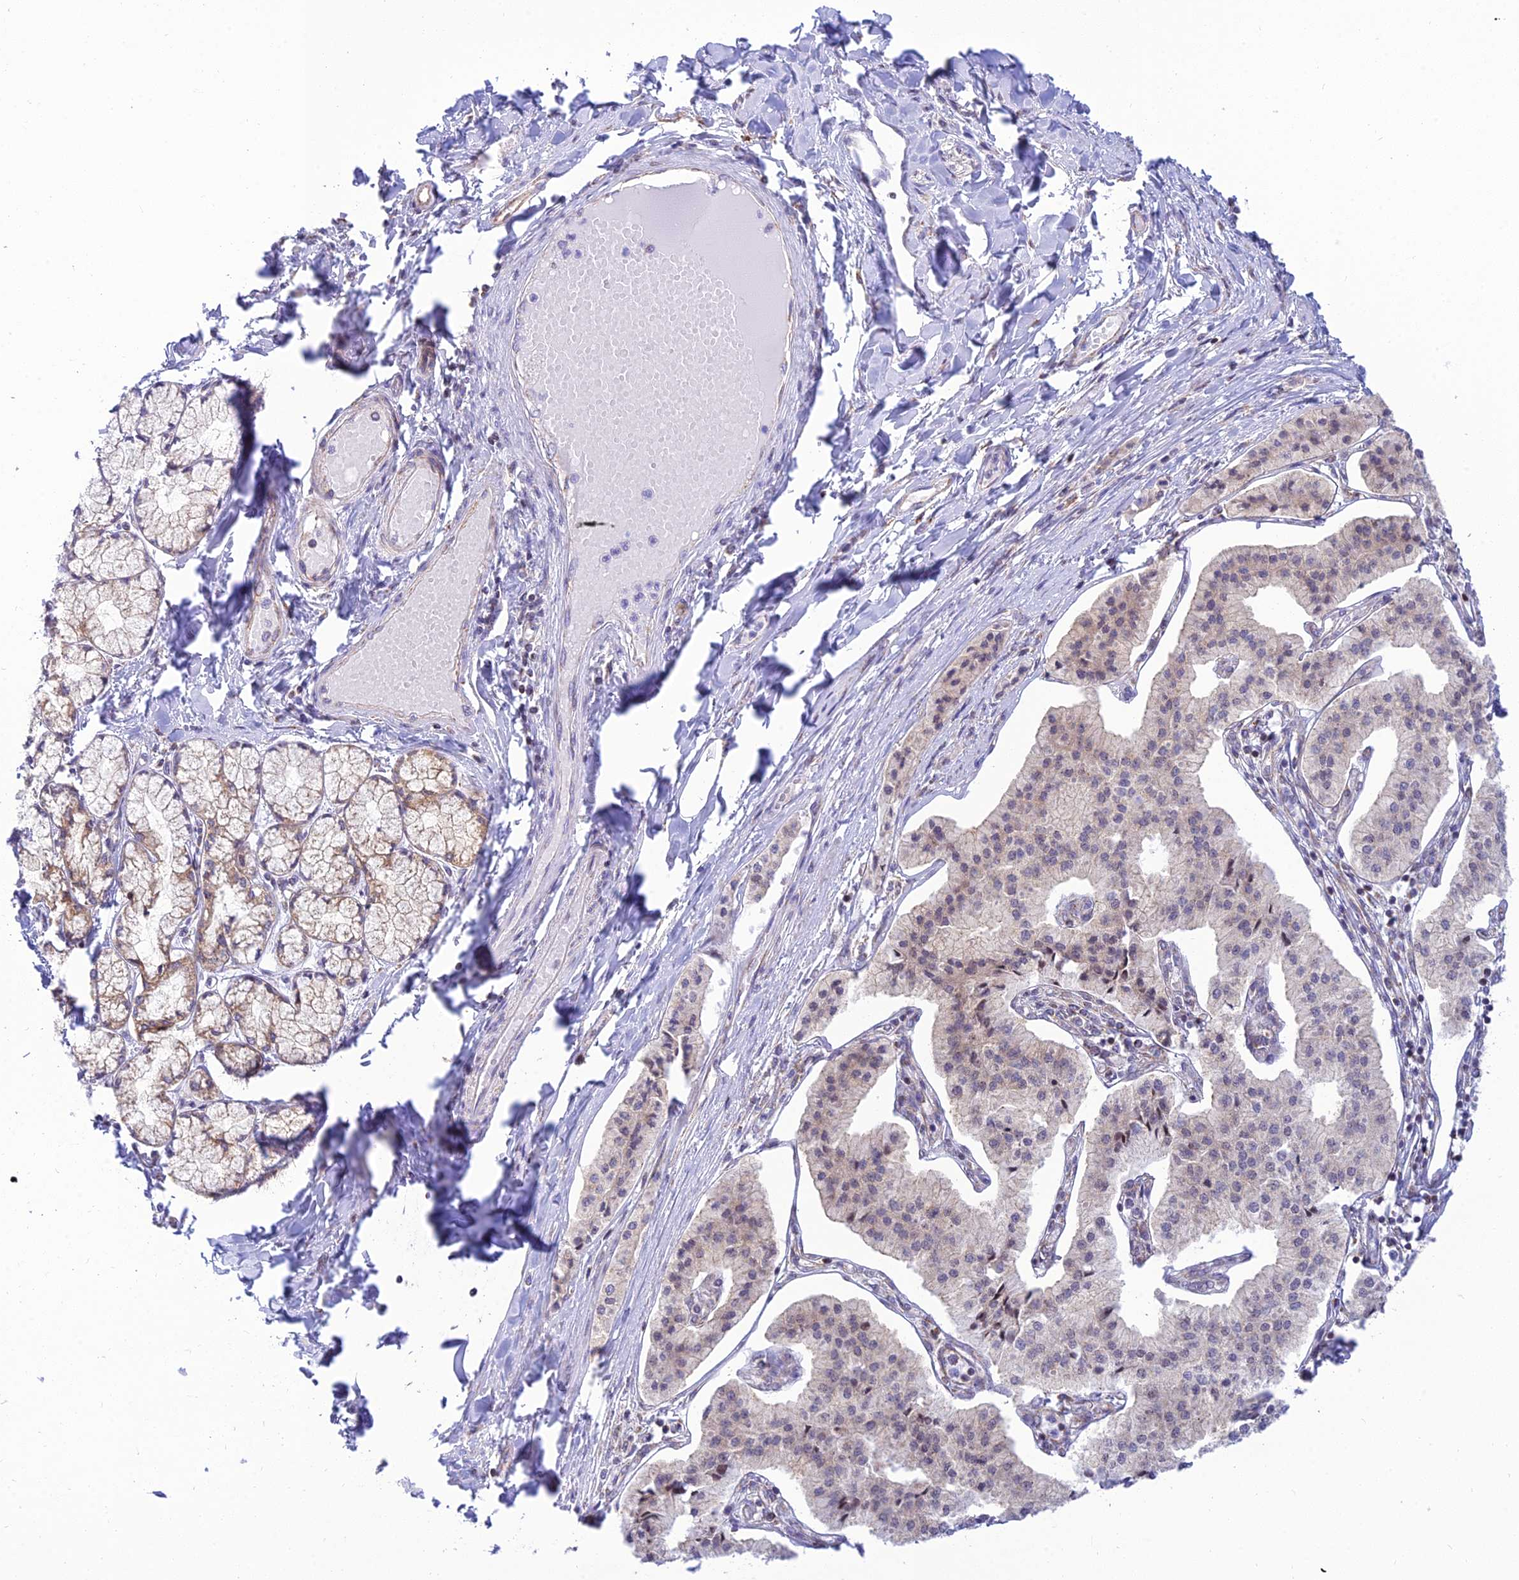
{"staining": {"intensity": "negative", "quantity": "none", "location": "none"}, "tissue": "pancreatic cancer", "cell_type": "Tumor cells", "image_type": "cancer", "snomed": [{"axis": "morphology", "description": "Adenocarcinoma, NOS"}, {"axis": "topography", "description": "Pancreas"}], "caption": "The image exhibits no significant positivity in tumor cells of adenocarcinoma (pancreatic).", "gene": "HOOK2", "patient": {"sex": "female", "age": 50}}